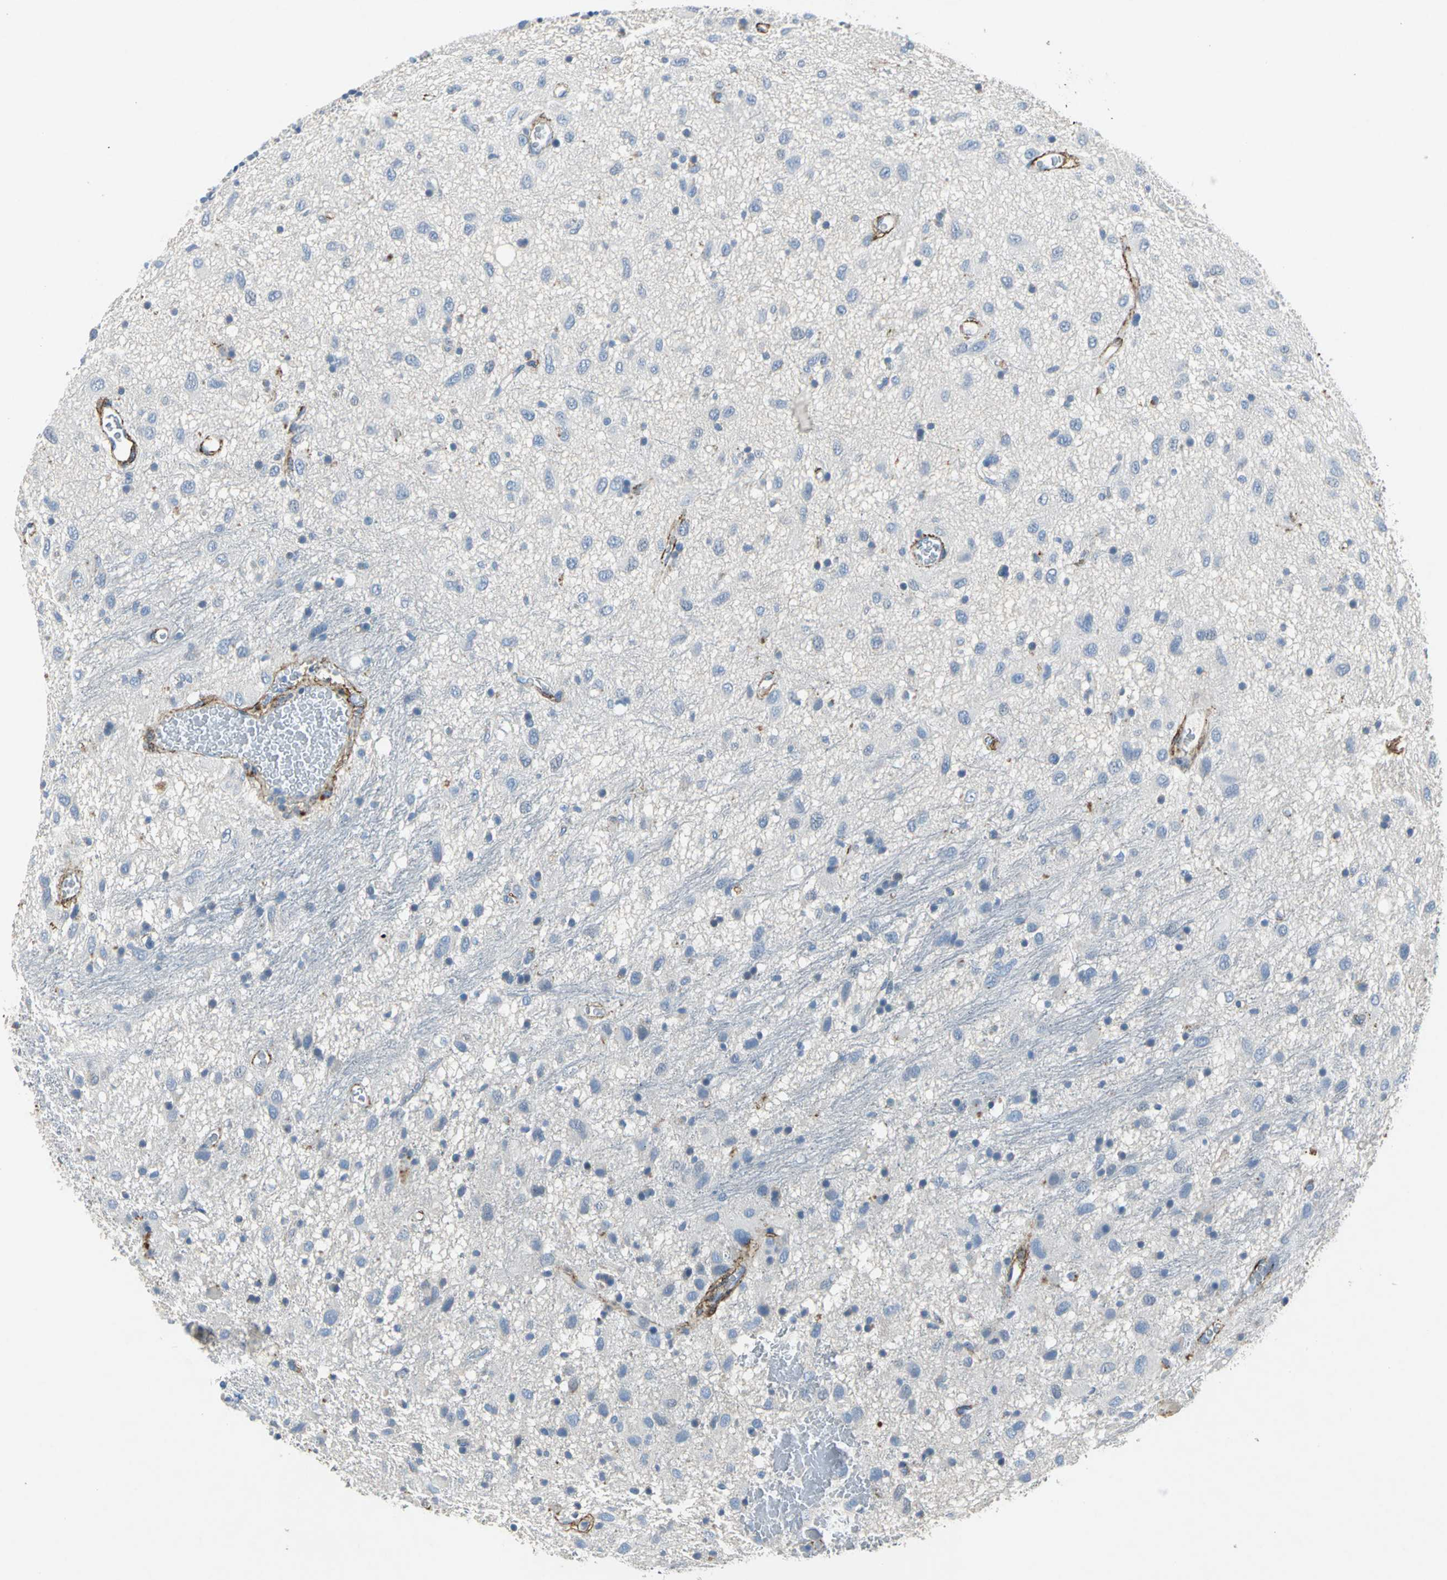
{"staining": {"intensity": "negative", "quantity": "none", "location": "none"}, "tissue": "glioma", "cell_type": "Tumor cells", "image_type": "cancer", "snomed": [{"axis": "morphology", "description": "Glioma, malignant, Low grade"}, {"axis": "topography", "description": "Brain"}], "caption": "Photomicrograph shows no protein positivity in tumor cells of low-grade glioma (malignant) tissue. (Brightfield microscopy of DAB (3,3'-diaminobenzidine) IHC at high magnification).", "gene": "EFNB3", "patient": {"sex": "male", "age": 77}}